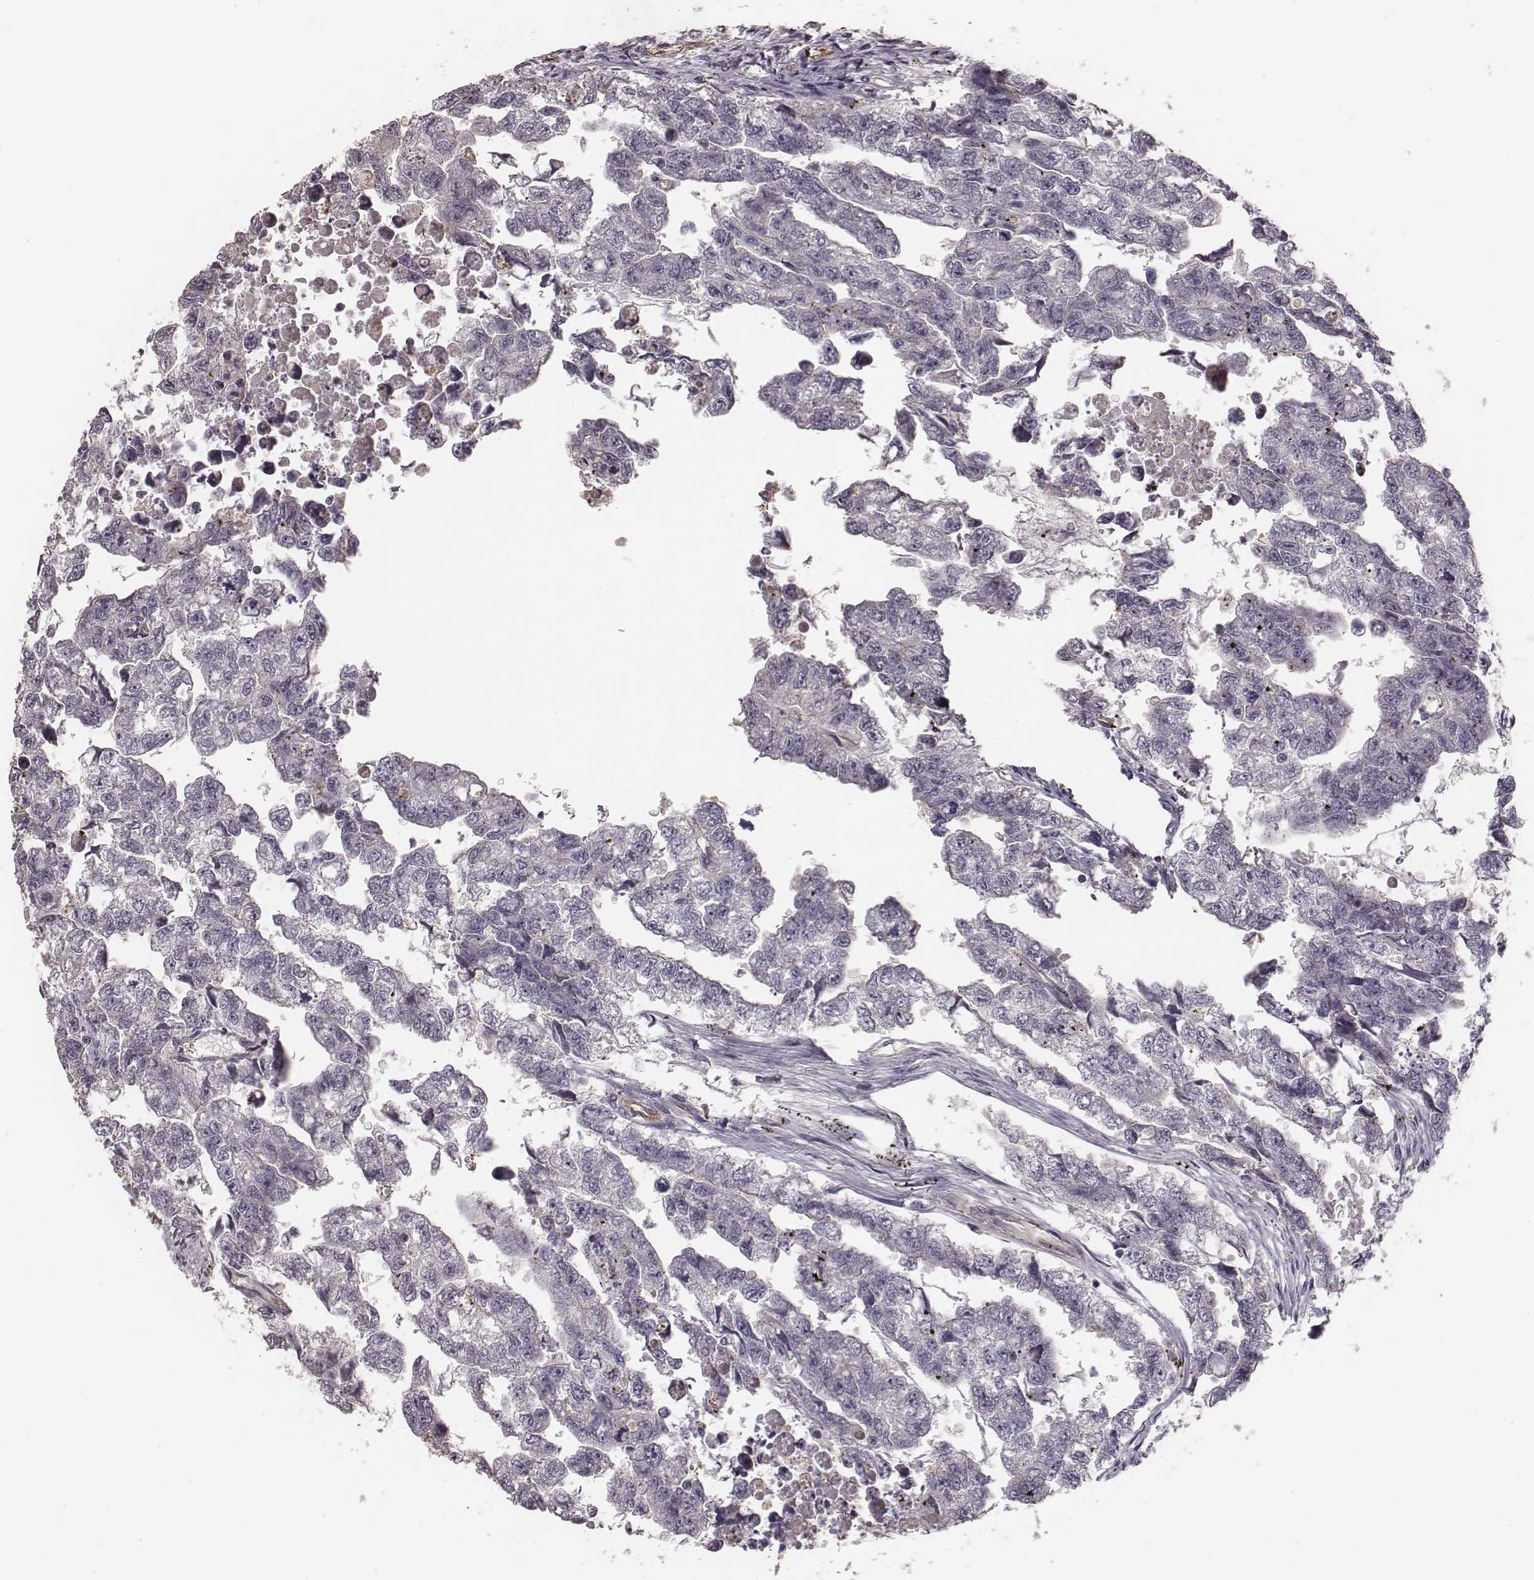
{"staining": {"intensity": "negative", "quantity": "none", "location": "none"}, "tissue": "testis cancer", "cell_type": "Tumor cells", "image_type": "cancer", "snomed": [{"axis": "morphology", "description": "Carcinoma, Embryonal, NOS"}, {"axis": "morphology", "description": "Teratoma, malignant, NOS"}, {"axis": "topography", "description": "Testis"}], "caption": "High magnification brightfield microscopy of testis embryonal carcinoma stained with DAB (3,3'-diaminobenzidine) (brown) and counterstained with hematoxylin (blue): tumor cells show no significant expression.", "gene": "OTOGL", "patient": {"sex": "male", "age": 44}}